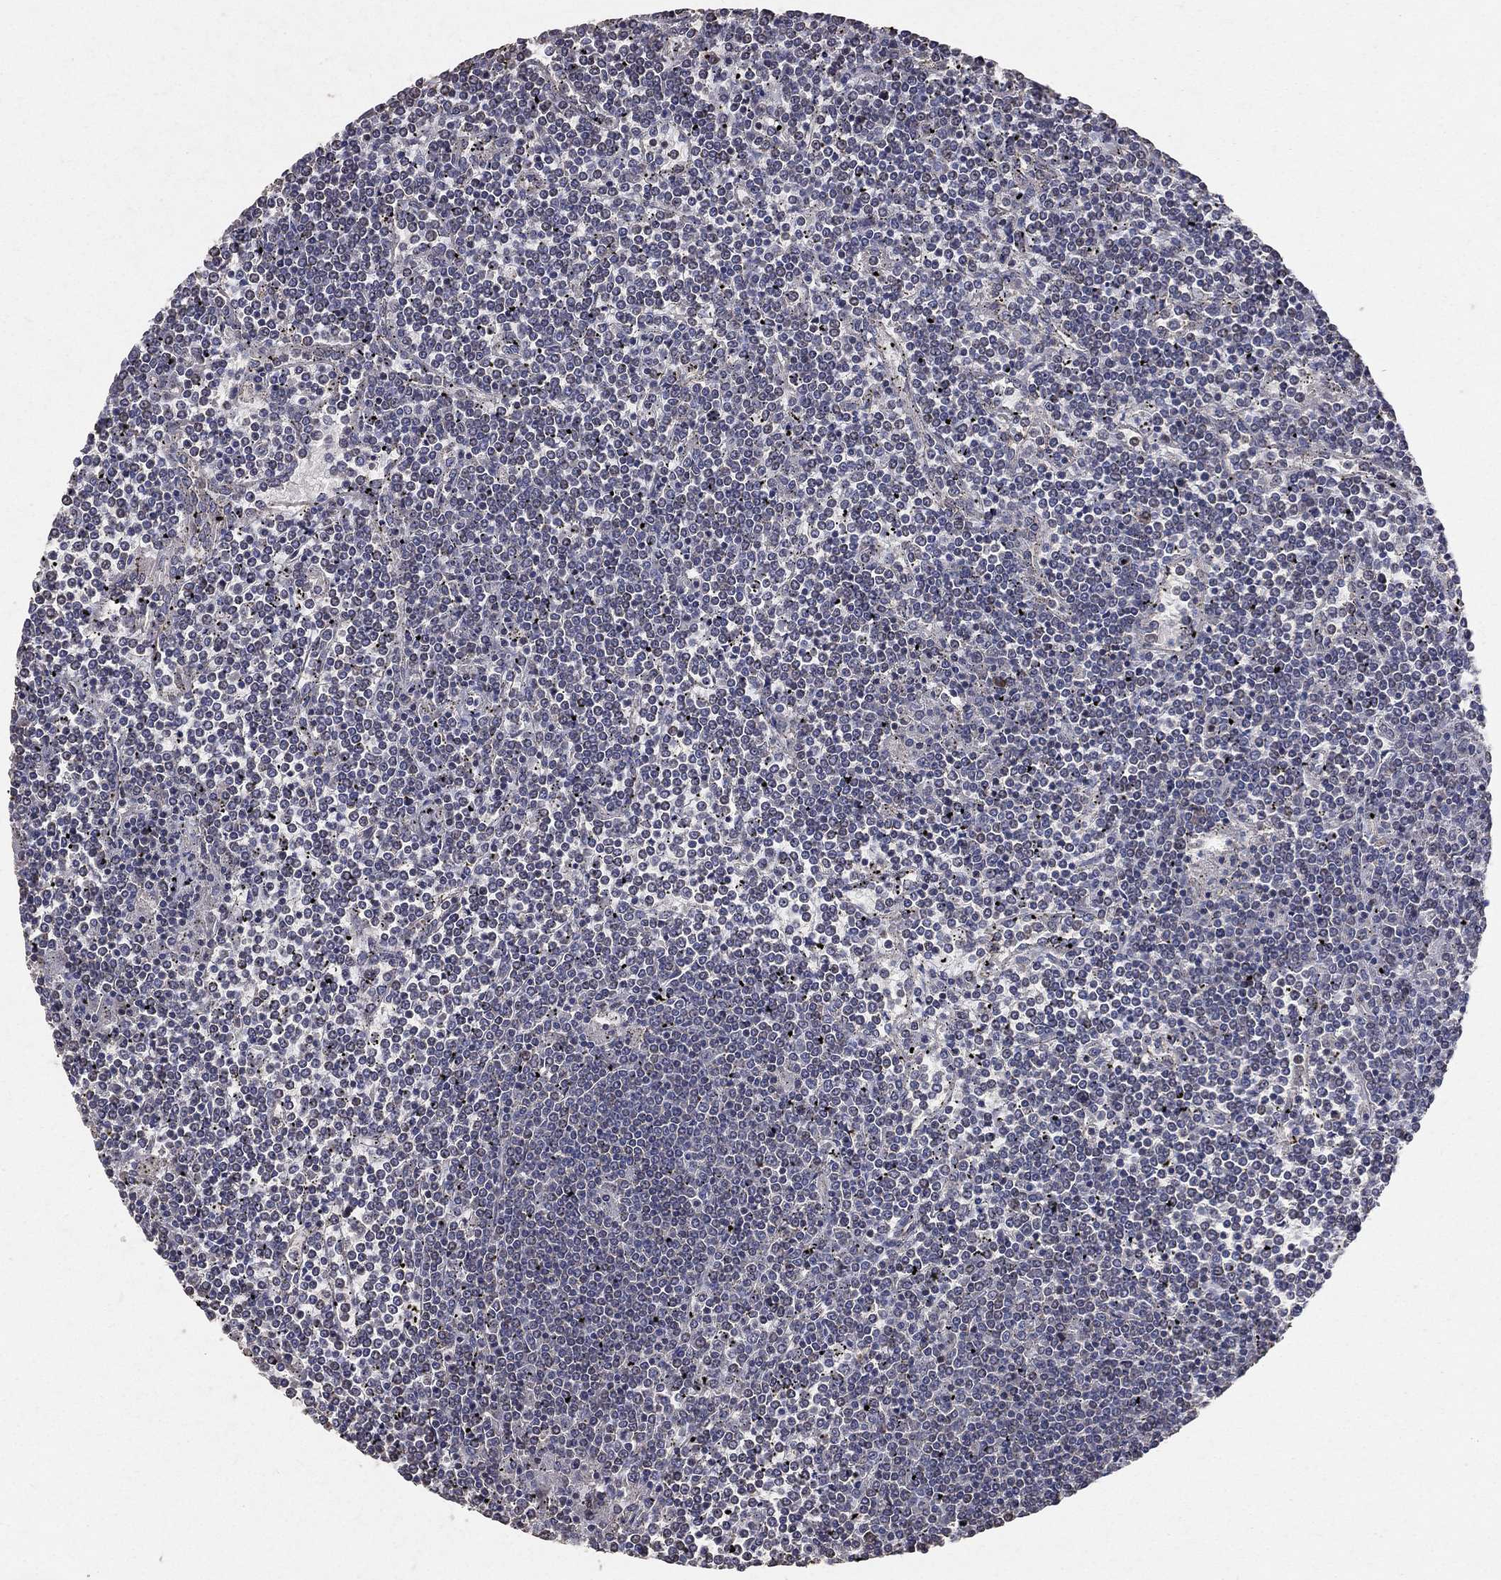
{"staining": {"intensity": "negative", "quantity": "none", "location": "none"}, "tissue": "lymphoma", "cell_type": "Tumor cells", "image_type": "cancer", "snomed": [{"axis": "morphology", "description": "Malignant lymphoma, non-Hodgkin's type, Low grade"}, {"axis": "topography", "description": "Spleen"}], "caption": "IHC of malignant lymphoma, non-Hodgkin's type (low-grade) displays no staining in tumor cells.", "gene": "LY6K", "patient": {"sex": "female", "age": 19}}